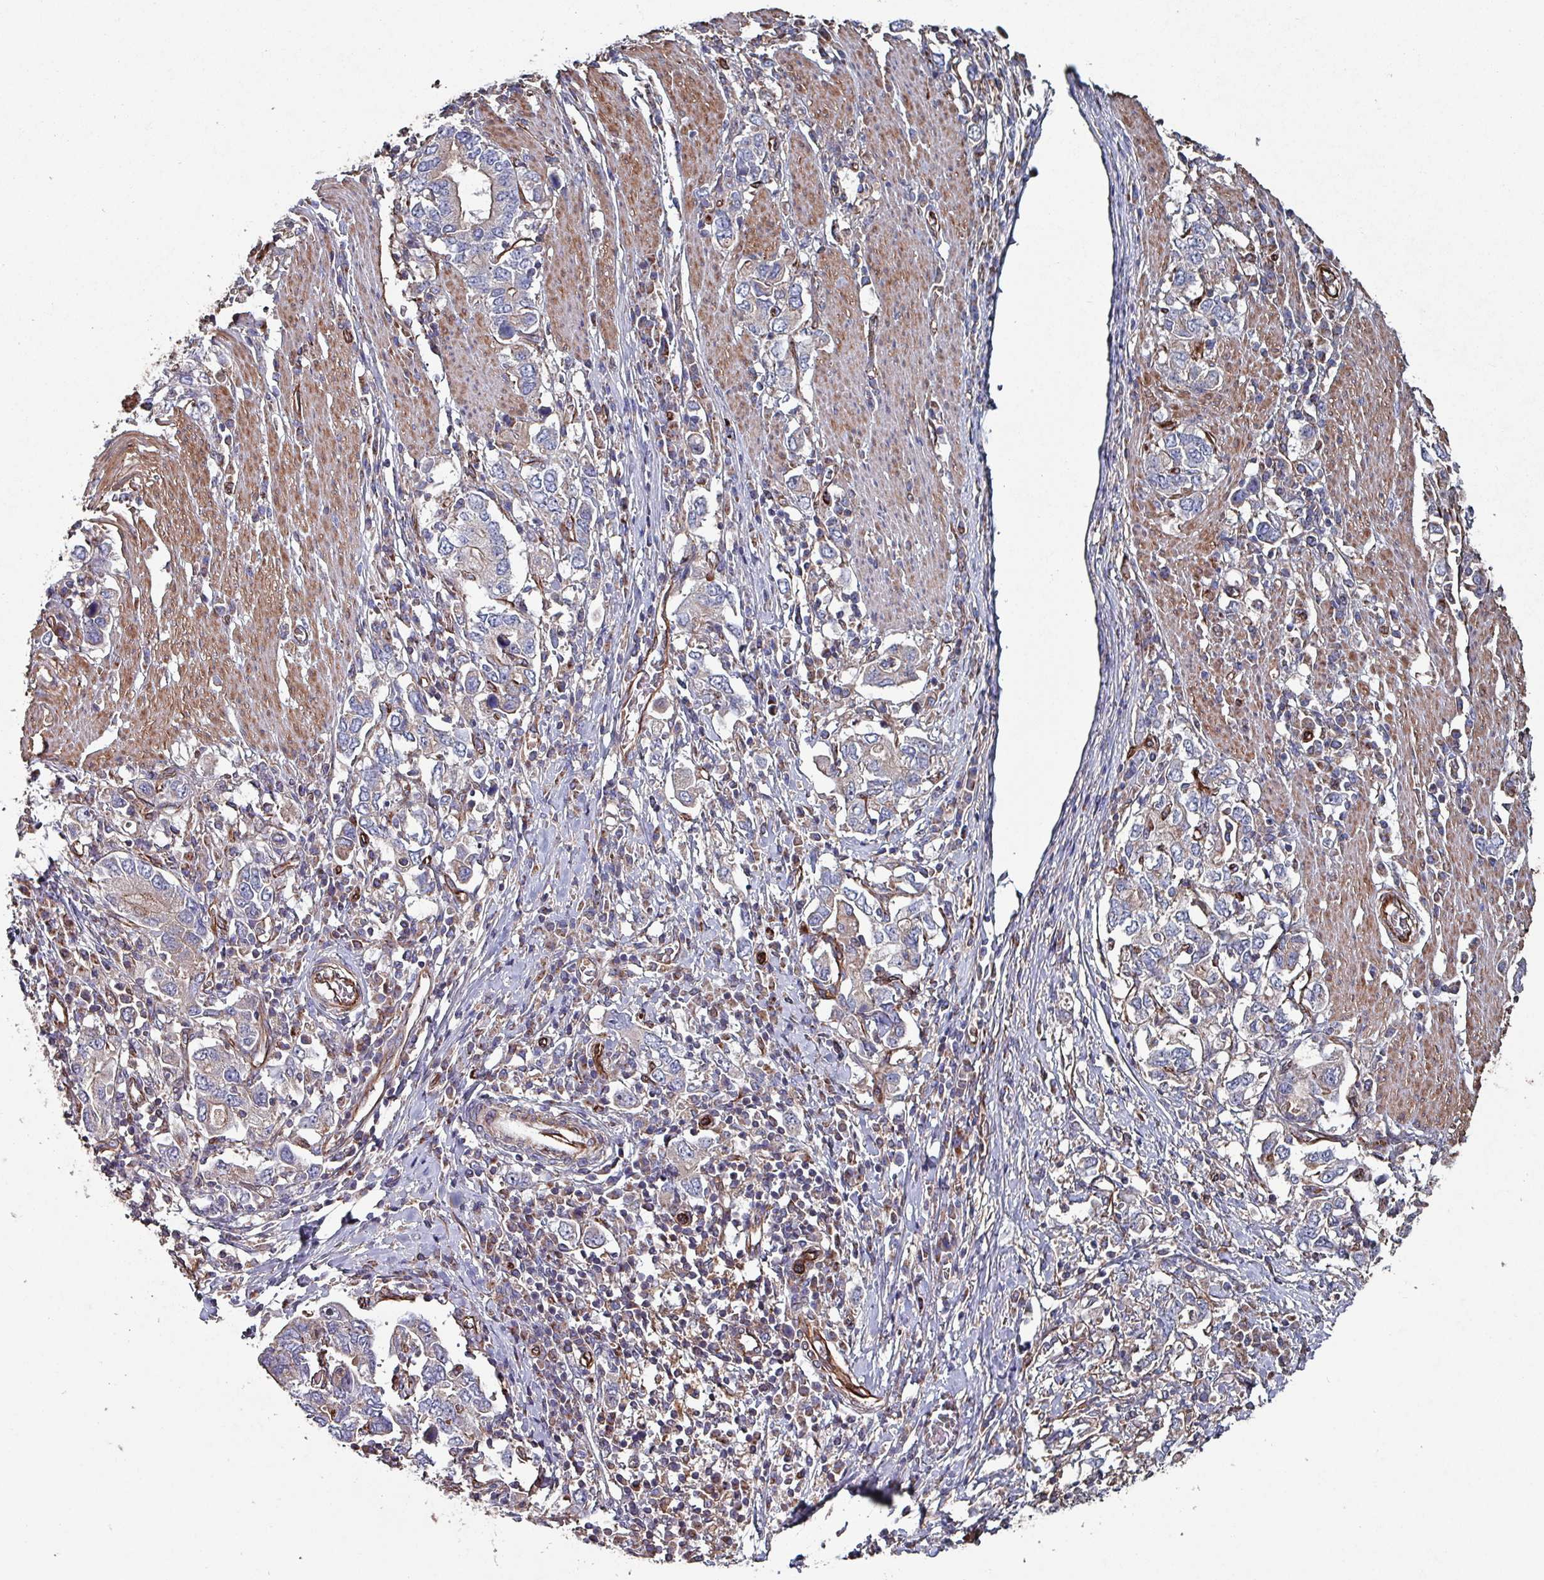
{"staining": {"intensity": "moderate", "quantity": "<25%", "location": "cytoplasmic/membranous"}, "tissue": "stomach cancer", "cell_type": "Tumor cells", "image_type": "cancer", "snomed": [{"axis": "morphology", "description": "Adenocarcinoma, NOS"}, {"axis": "topography", "description": "Stomach, upper"}, {"axis": "topography", "description": "Stomach"}], "caption": "Stomach cancer stained with a brown dye displays moderate cytoplasmic/membranous positive positivity in about <25% of tumor cells.", "gene": "ANO10", "patient": {"sex": "male", "age": 62}}